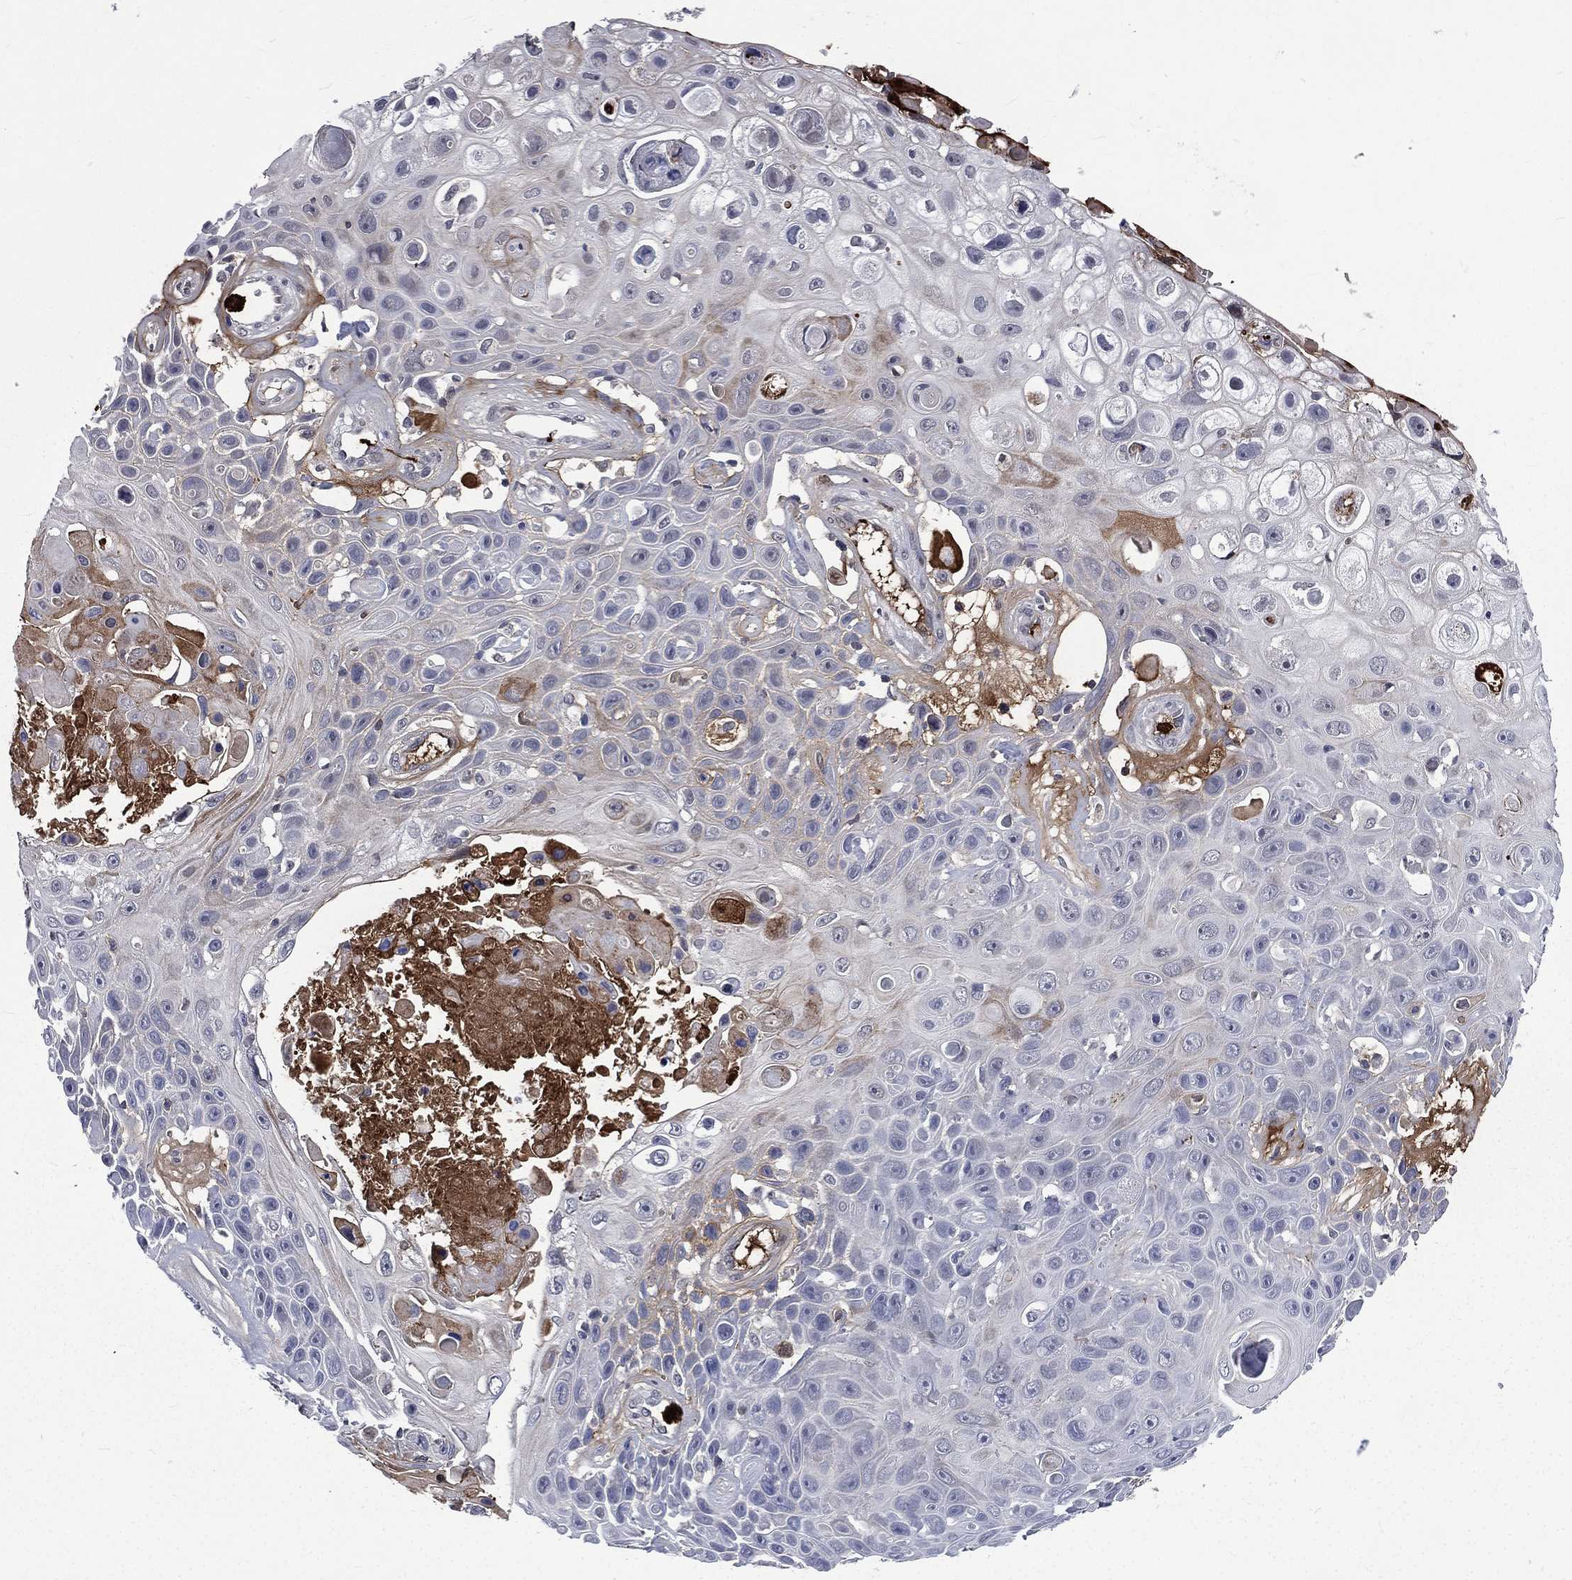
{"staining": {"intensity": "negative", "quantity": "none", "location": "none"}, "tissue": "skin cancer", "cell_type": "Tumor cells", "image_type": "cancer", "snomed": [{"axis": "morphology", "description": "Squamous cell carcinoma, NOS"}, {"axis": "topography", "description": "Skin"}], "caption": "Immunohistochemistry histopathology image of human skin cancer stained for a protein (brown), which demonstrates no positivity in tumor cells. (Stains: DAB (3,3'-diaminobenzidine) immunohistochemistry (IHC) with hematoxylin counter stain, Microscopy: brightfield microscopy at high magnification).", "gene": "FGG", "patient": {"sex": "male", "age": 82}}